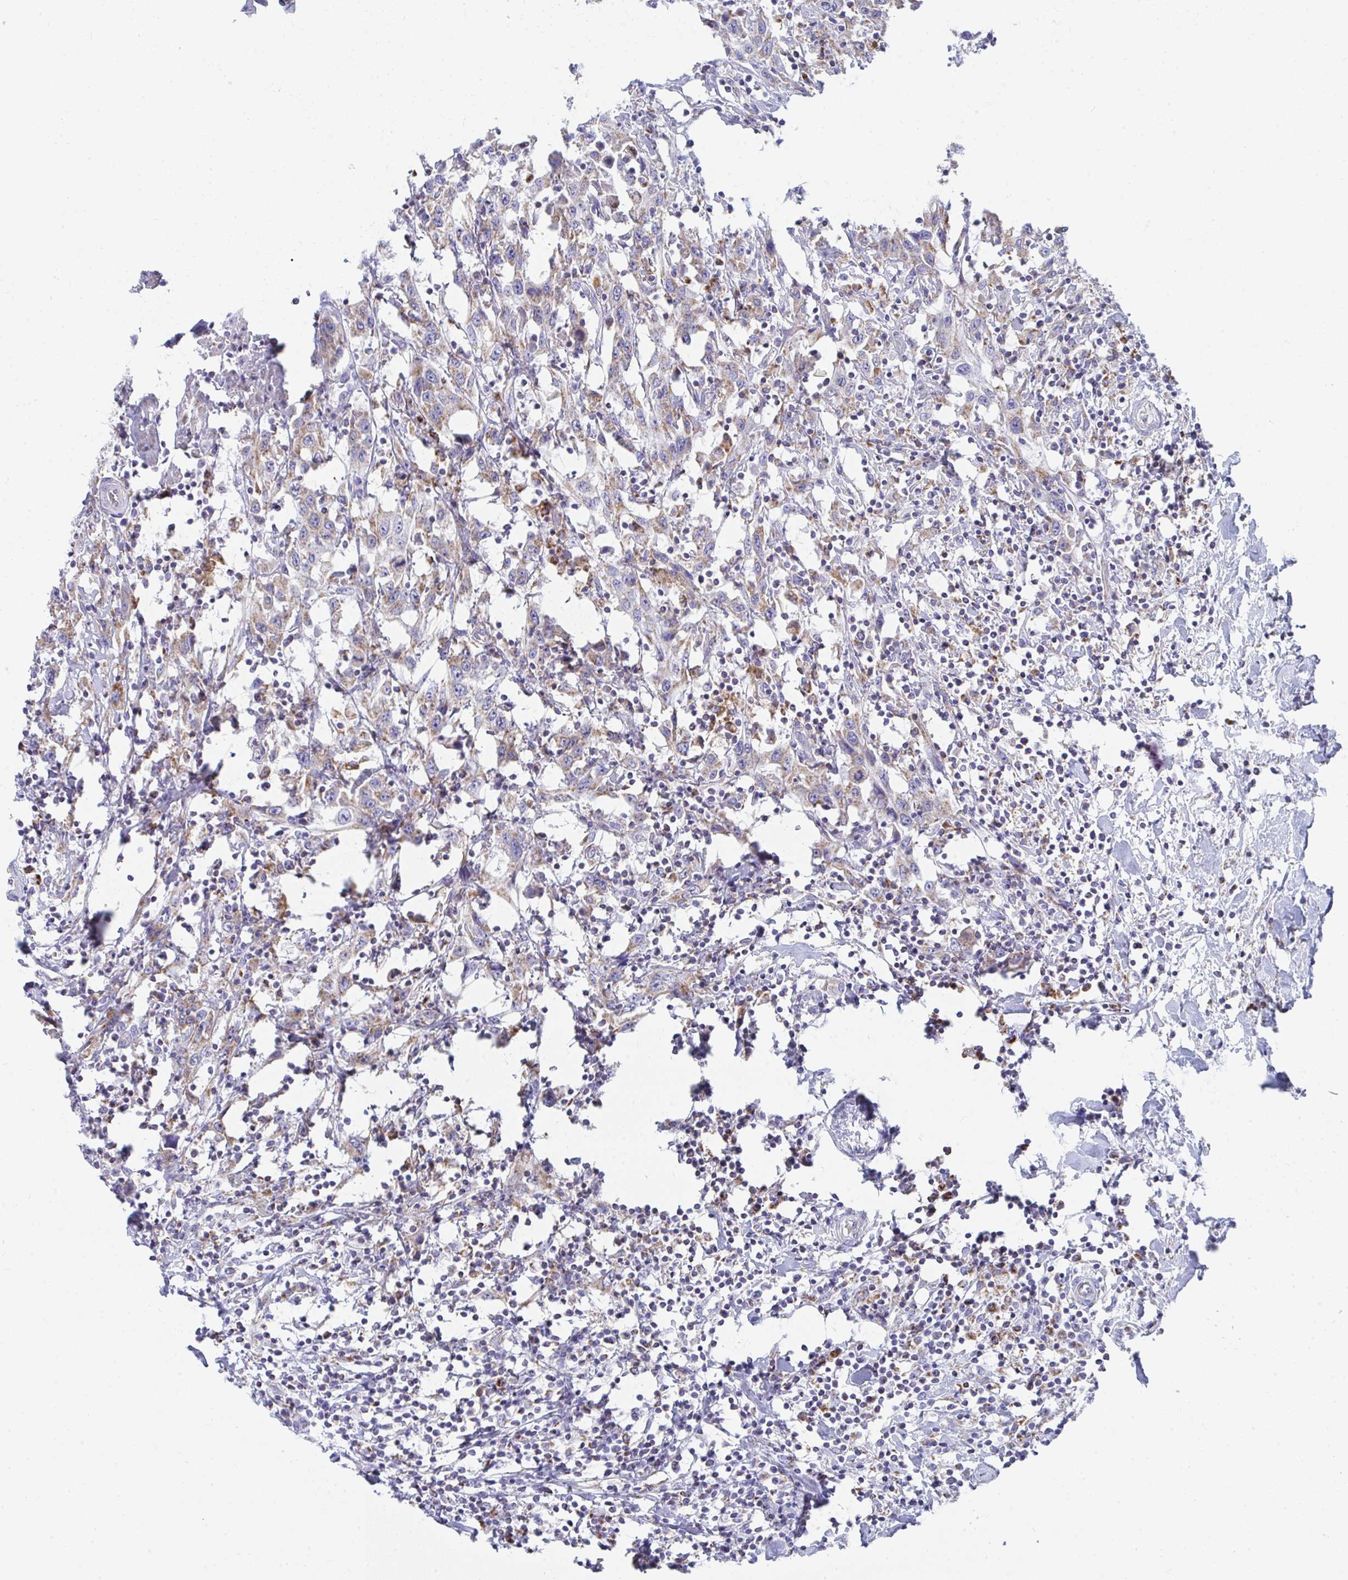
{"staining": {"intensity": "weak", "quantity": "<25%", "location": "cytoplasmic/membranous"}, "tissue": "urothelial cancer", "cell_type": "Tumor cells", "image_type": "cancer", "snomed": [{"axis": "morphology", "description": "Urothelial carcinoma, High grade"}, {"axis": "topography", "description": "Urinary bladder"}], "caption": "High-grade urothelial carcinoma was stained to show a protein in brown. There is no significant staining in tumor cells.", "gene": "AIFM1", "patient": {"sex": "male", "age": 61}}